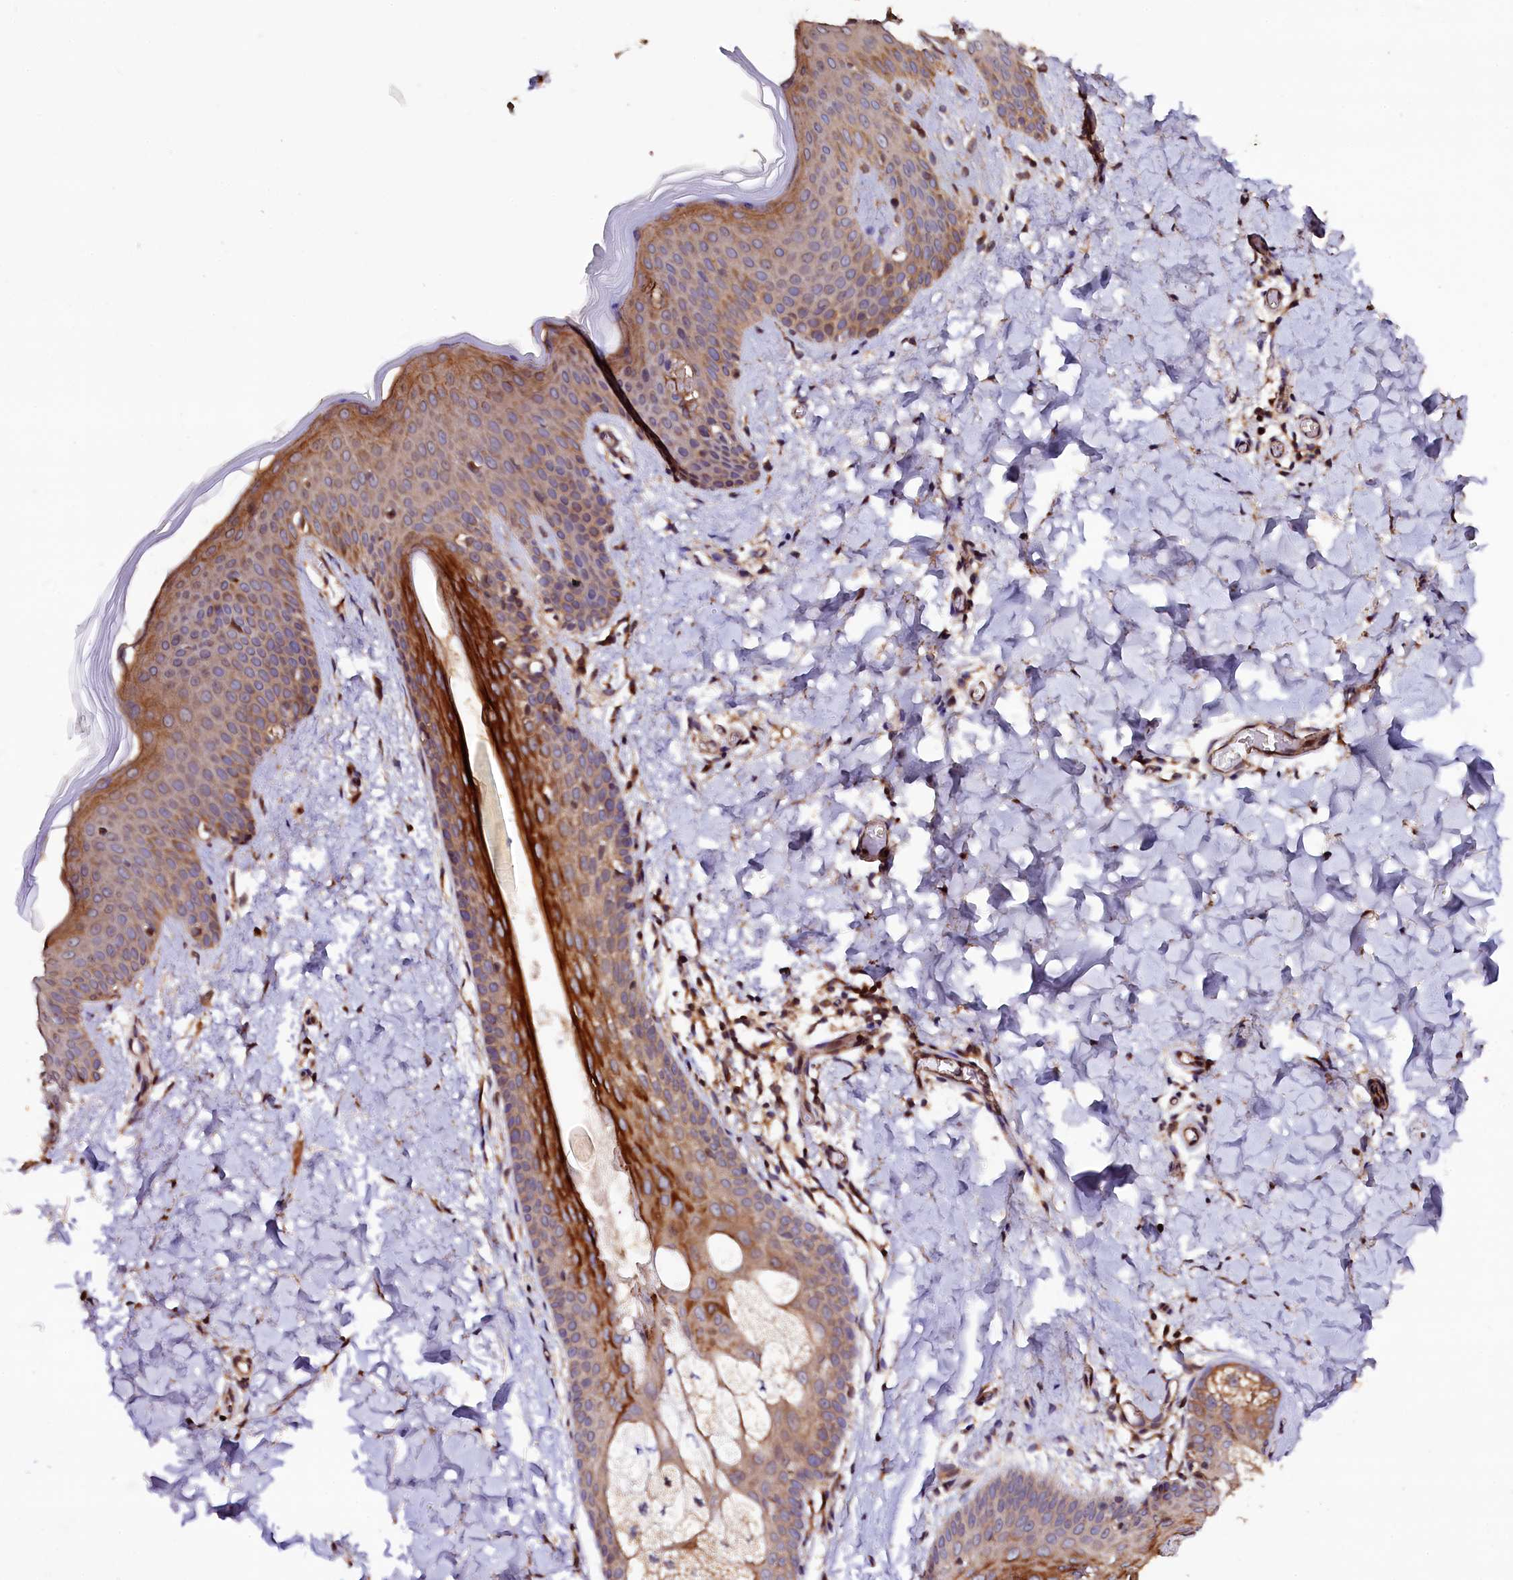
{"staining": {"intensity": "moderate", "quantity": ">75%", "location": "cytoplasmic/membranous"}, "tissue": "skin", "cell_type": "Fibroblasts", "image_type": "normal", "snomed": [{"axis": "morphology", "description": "Normal tissue, NOS"}, {"axis": "topography", "description": "Skin"}], "caption": "Protein expression analysis of unremarkable human skin reveals moderate cytoplasmic/membranous positivity in approximately >75% of fibroblasts.", "gene": "KLC2", "patient": {"sex": "male", "age": 36}}